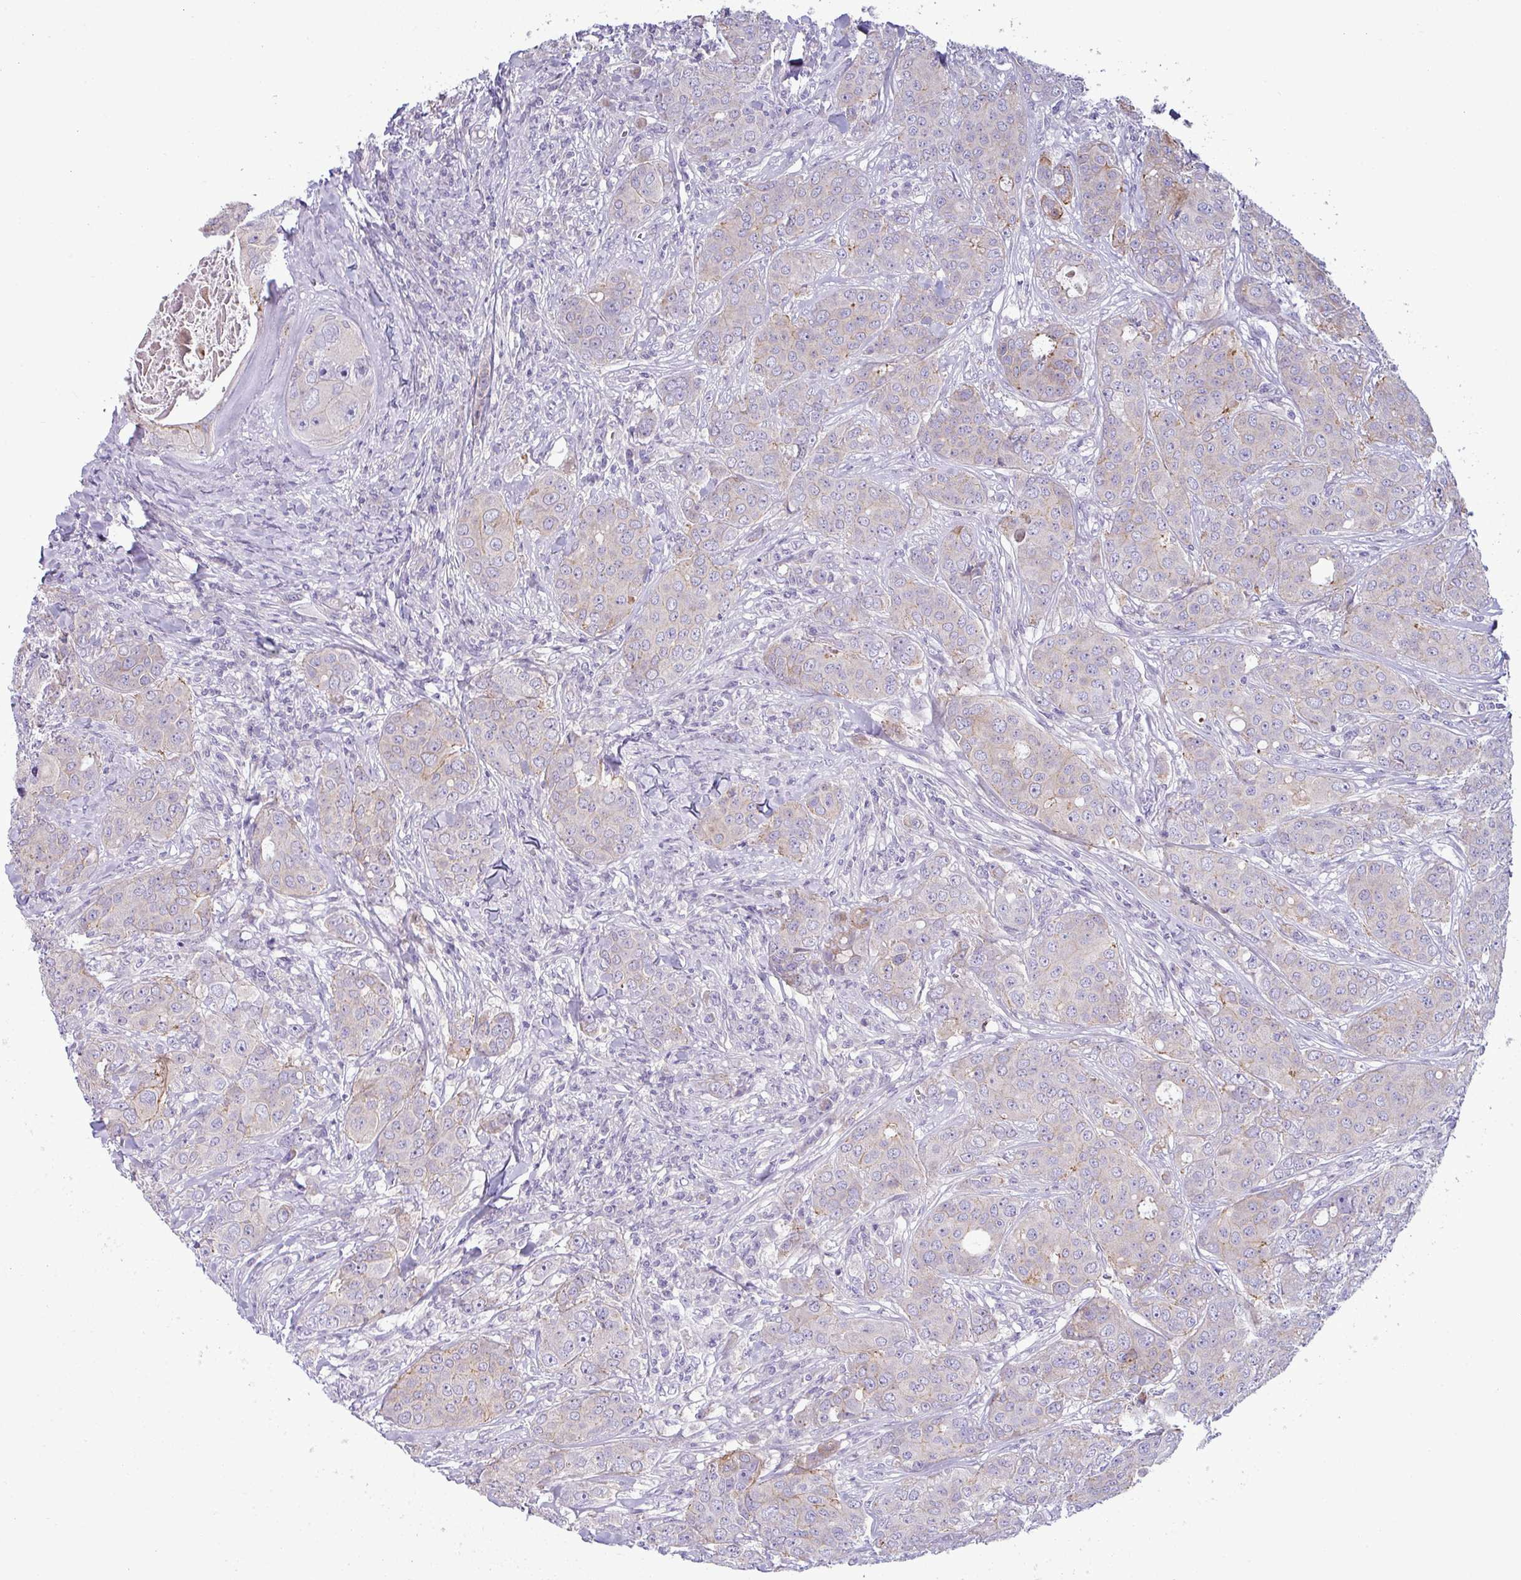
{"staining": {"intensity": "negative", "quantity": "none", "location": "none"}, "tissue": "breast cancer", "cell_type": "Tumor cells", "image_type": "cancer", "snomed": [{"axis": "morphology", "description": "Duct carcinoma"}, {"axis": "topography", "description": "Breast"}], "caption": "Immunohistochemistry photomicrograph of neoplastic tissue: breast cancer stained with DAB (3,3'-diaminobenzidine) shows no significant protein expression in tumor cells.", "gene": "ACAP3", "patient": {"sex": "female", "age": 43}}